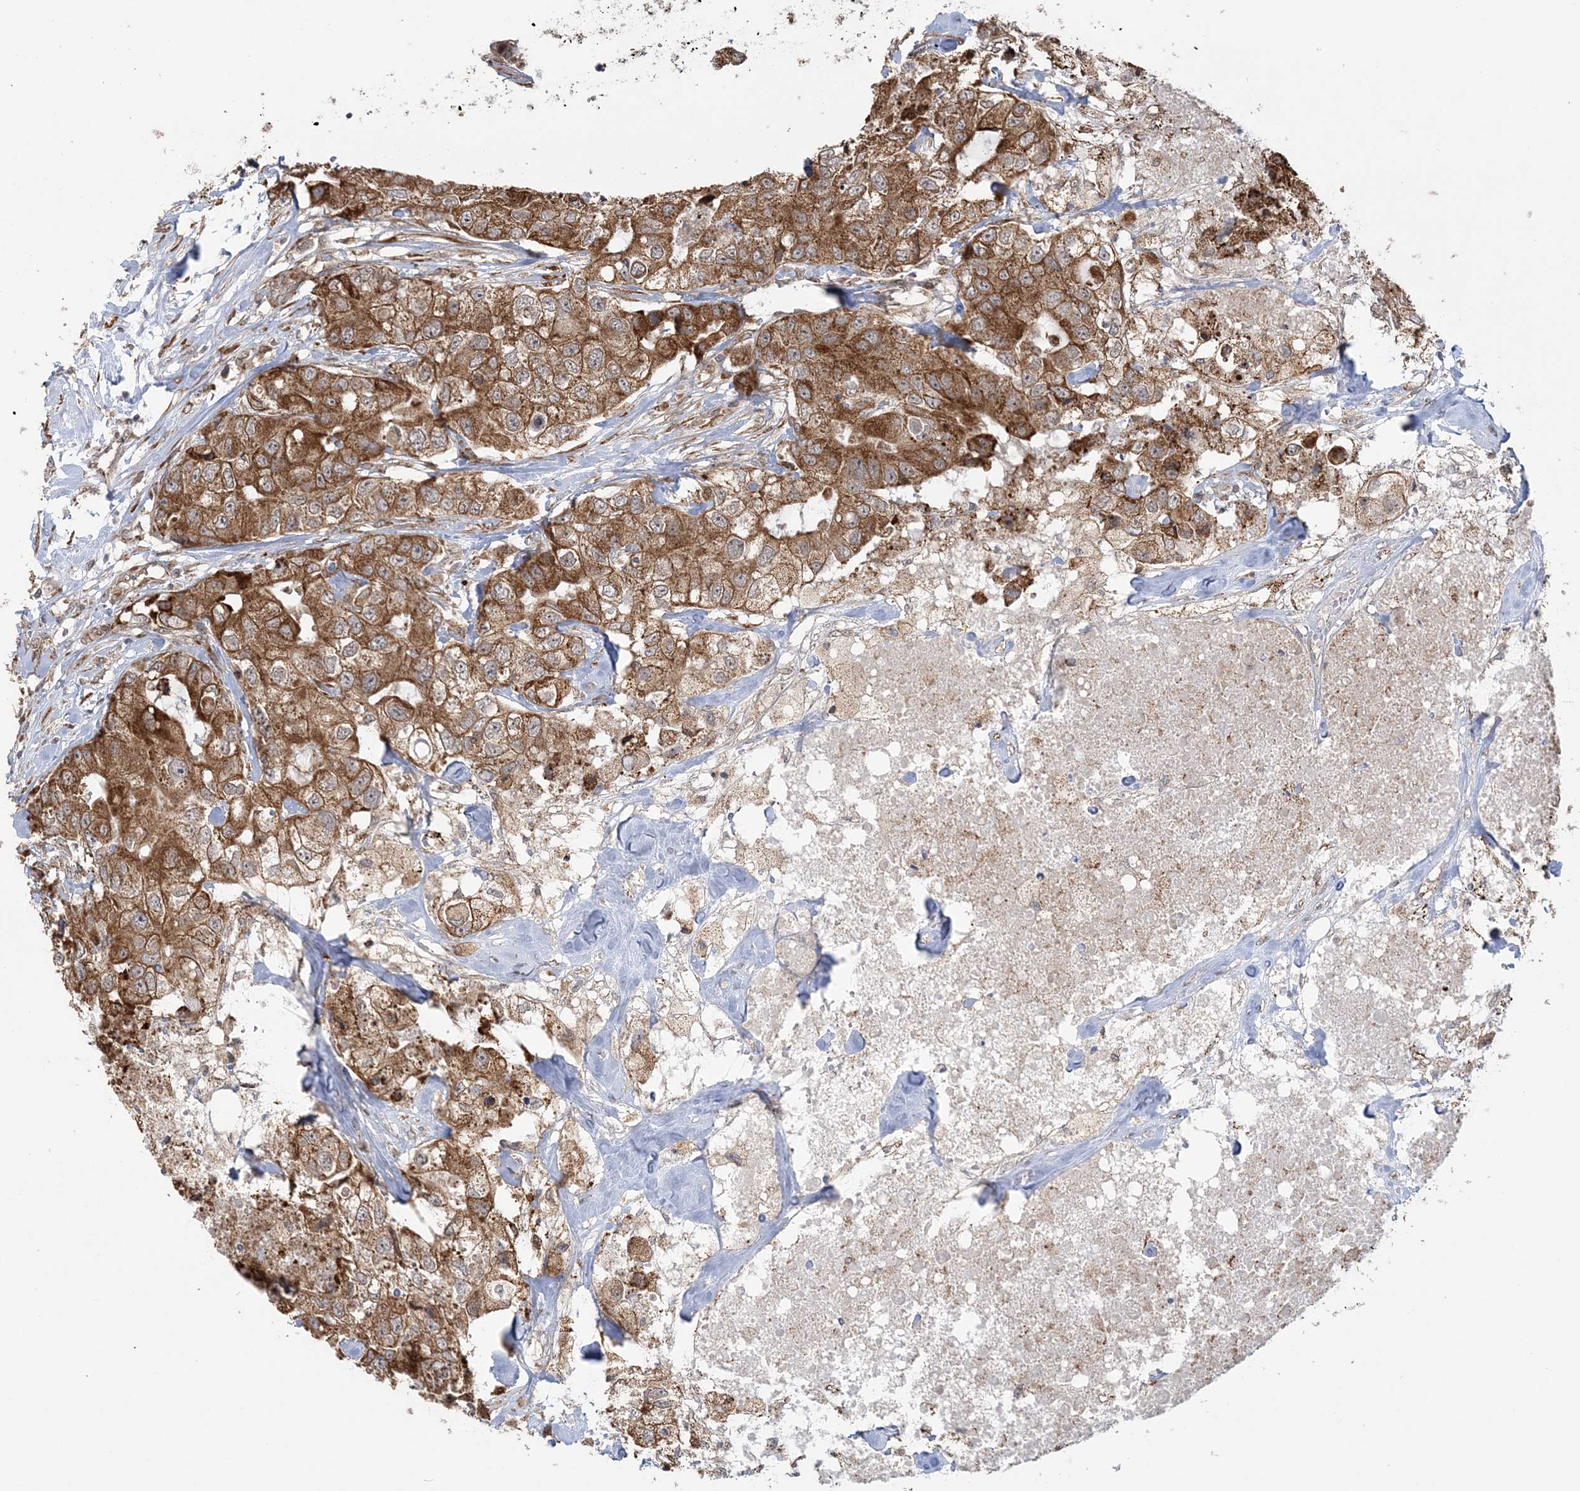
{"staining": {"intensity": "moderate", "quantity": ">75%", "location": "cytoplasmic/membranous"}, "tissue": "breast cancer", "cell_type": "Tumor cells", "image_type": "cancer", "snomed": [{"axis": "morphology", "description": "Duct carcinoma"}, {"axis": "topography", "description": "Breast"}], "caption": "High-power microscopy captured an immunohistochemistry micrograph of breast cancer, revealing moderate cytoplasmic/membranous expression in about >75% of tumor cells.", "gene": "MRPL47", "patient": {"sex": "female", "age": 62}}